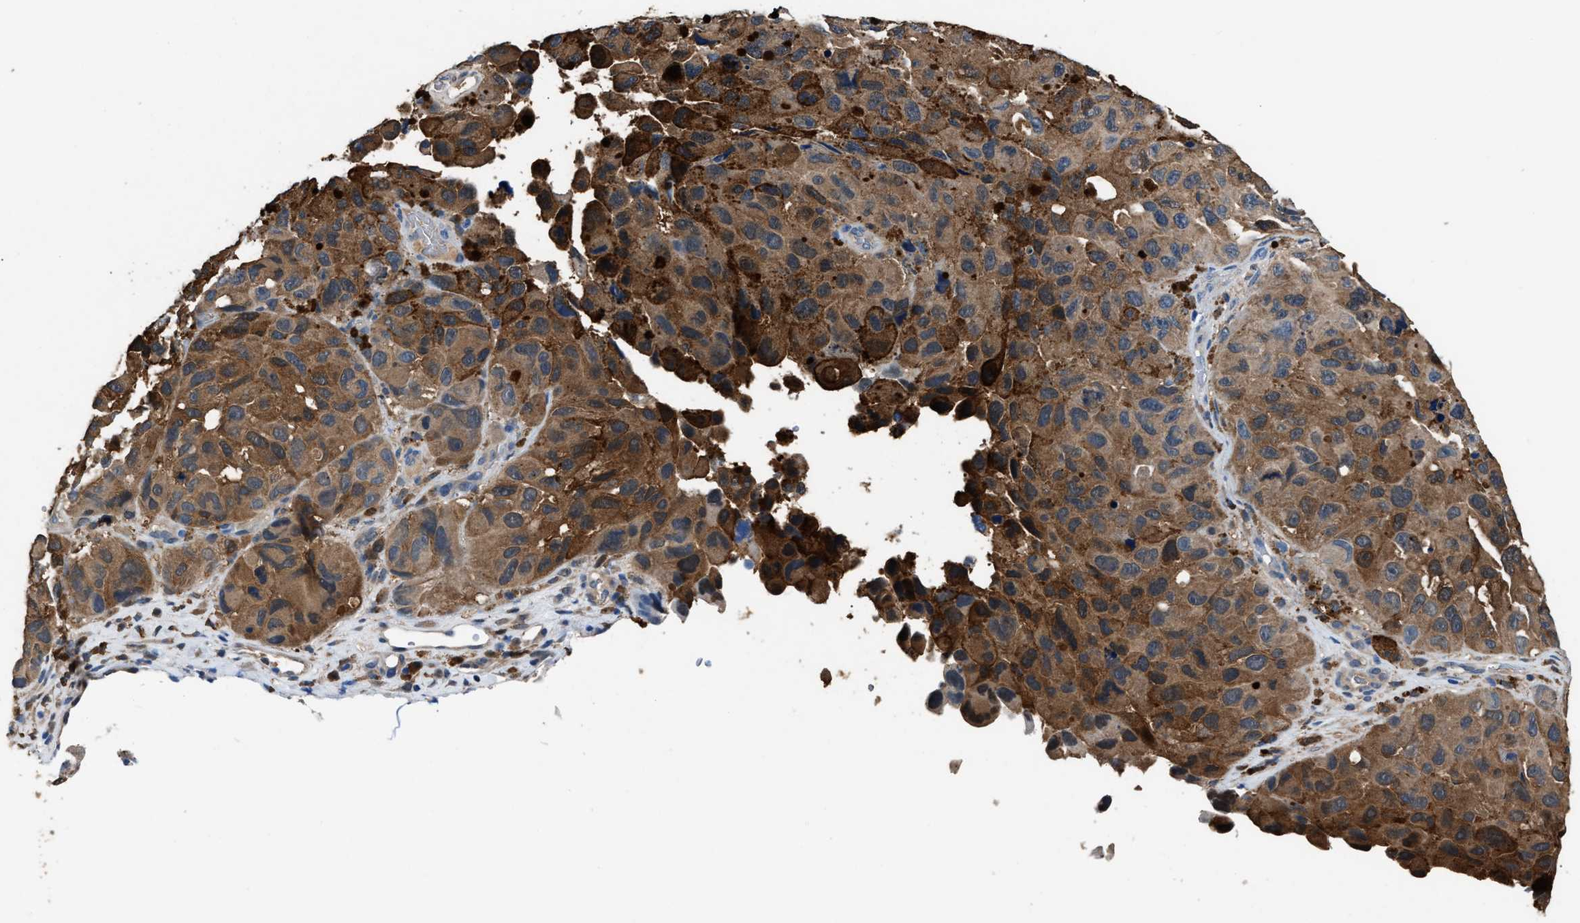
{"staining": {"intensity": "strong", "quantity": ">75%", "location": "cytoplasmic/membranous"}, "tissue": "melanoma", "cell_type": "Tumor cells", "image_type": "cancer", "snomed": [{"axis": "morphology", "description": "Malignant melanoma, NOS"}, {"axis": "topography", "description": "Skin"}], "caption": "Human melanoma stained for a protein (brown) demonstrates strong cytoplasmic/membranous positive positivity in approximately >75% of tumor cells.", "gene": "GSTP1", "patient": {"sex": "female", "age": 73}}